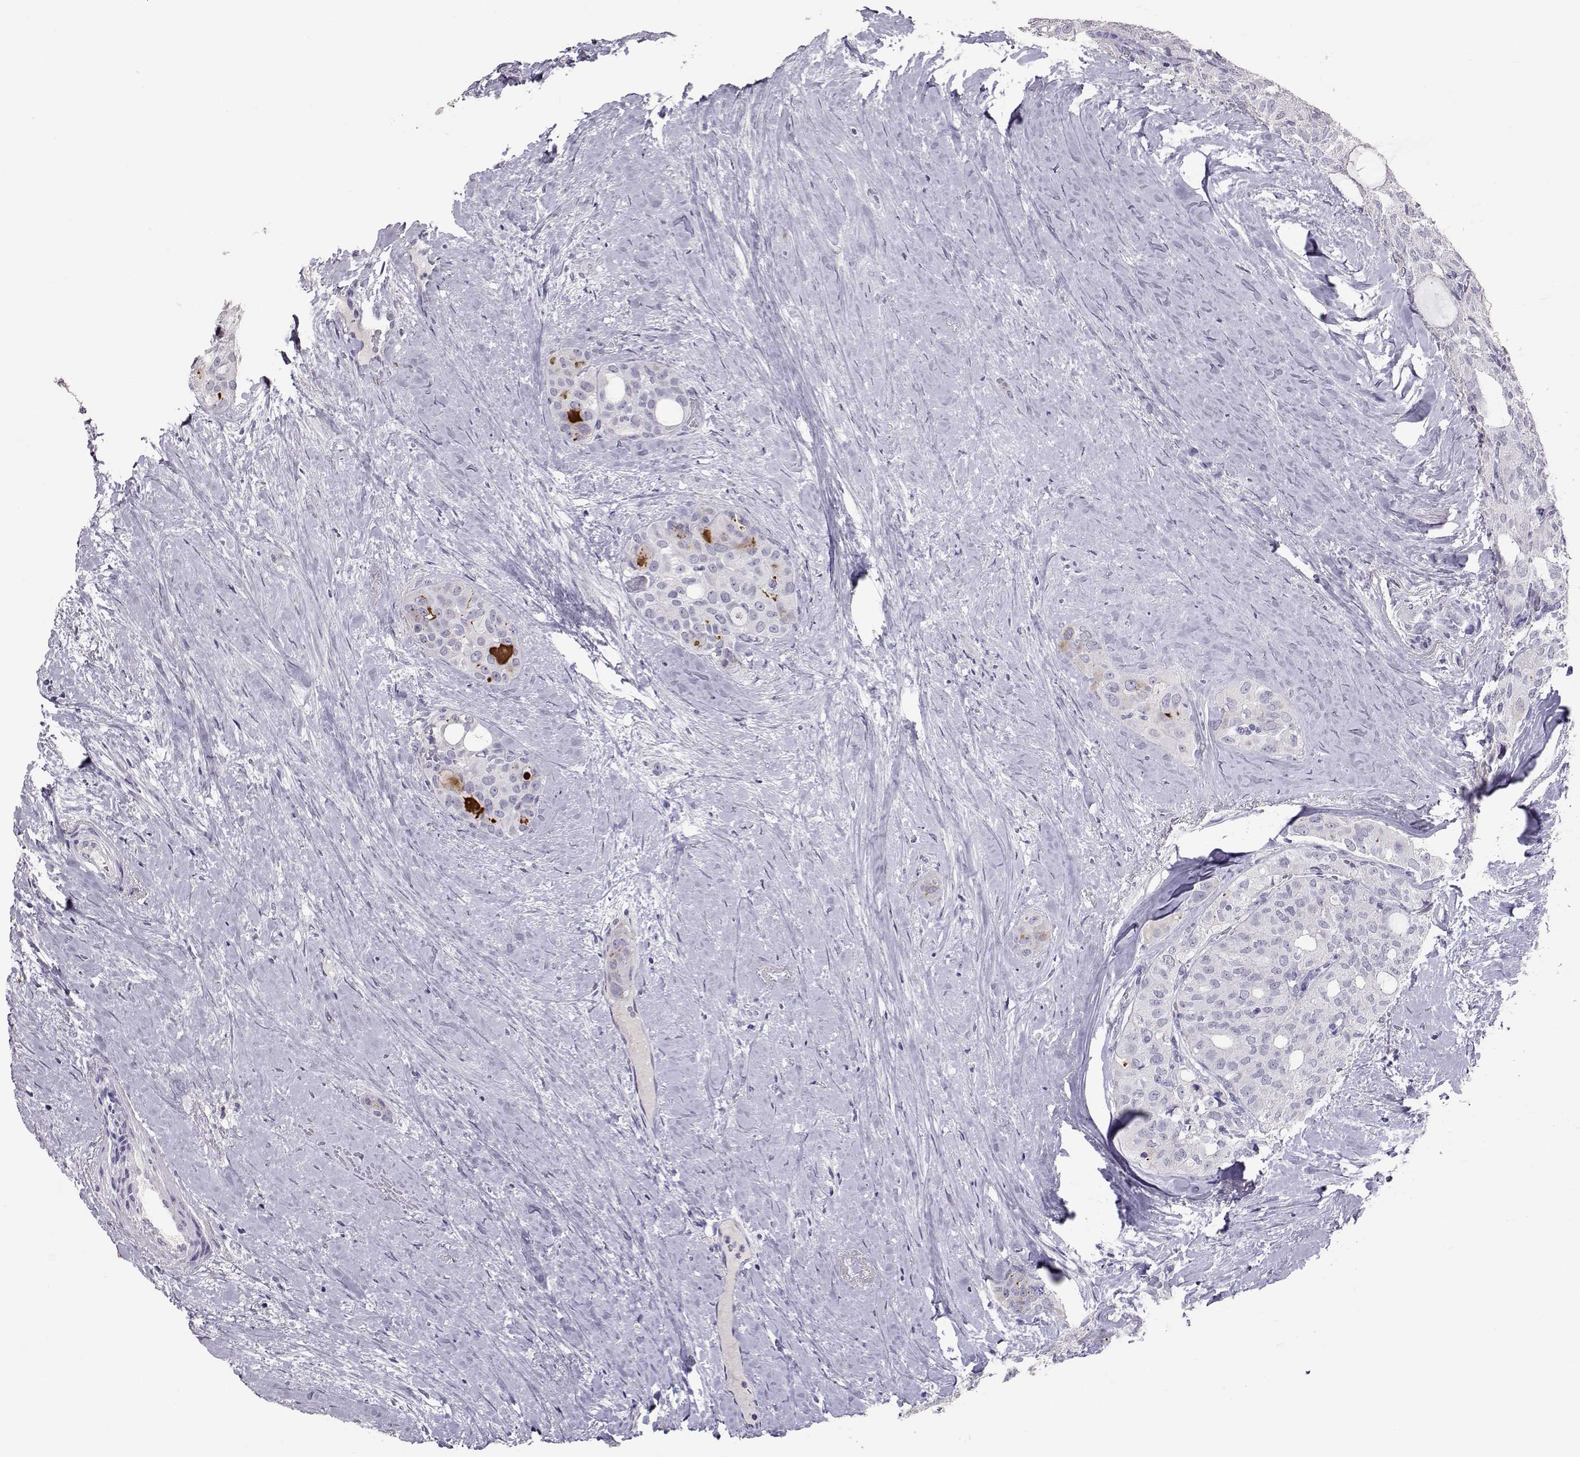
{"staining": {"intensity": "negative", "quantity": "none", "location": "none"}, "tissue": "thyroid cancer", "cell_type": "Tumor cells", "image_type": "cancer", "snomed": [{"axis": "morphology", "description": "Follicular adenoma carcinoma, NOS"}, {"axis": "topography", "description": "Thyroid gland"}], "caption": "IHC micrograph of thyroid follicular adenoma carcinoma stained for a protein (brown), which shows no staining in tumor cells.", "gene": "PMCH", "patient": {"sex": "male", "age": 75}}